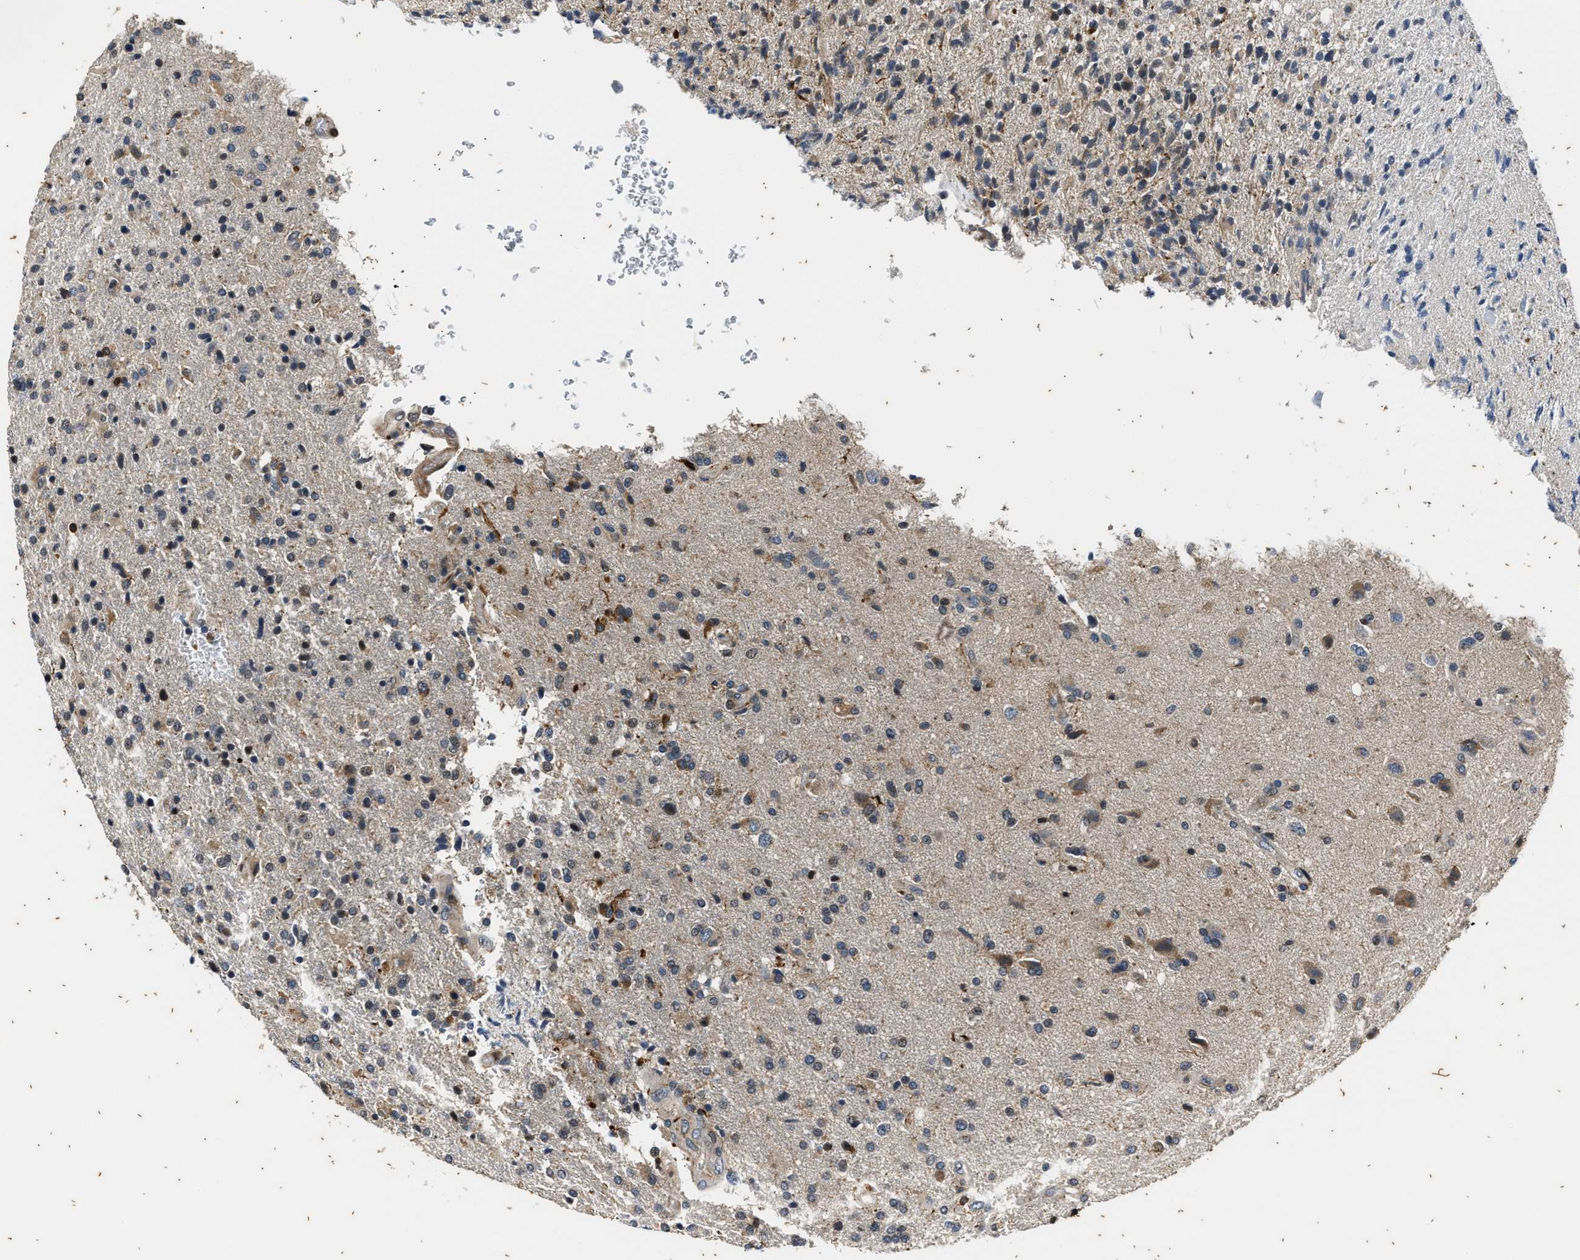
{"staining": {"intensity": "weak", "quantity": "25%-75%", "location": "cytoplasmic/membranous"}, "tissue": "glioma", "cell_type": "Tumor cells", "image_type": "cancer", "snomed": [{"axis": "morphology", "description": "Glioma, malignant, High grade"}, {"axis": "topography", "description": "Brain"}], "caption": "Immunohistochemistry (DAB (3,3'-diaminobenzidine)) staining of human high-grade glioma (malignant) reveals weak cytoplasmic/membranous protein staining in about 25%-75% of tumor cells.", "gene": "PTPN7", "patient": {"sex": "male", "age": 72}}